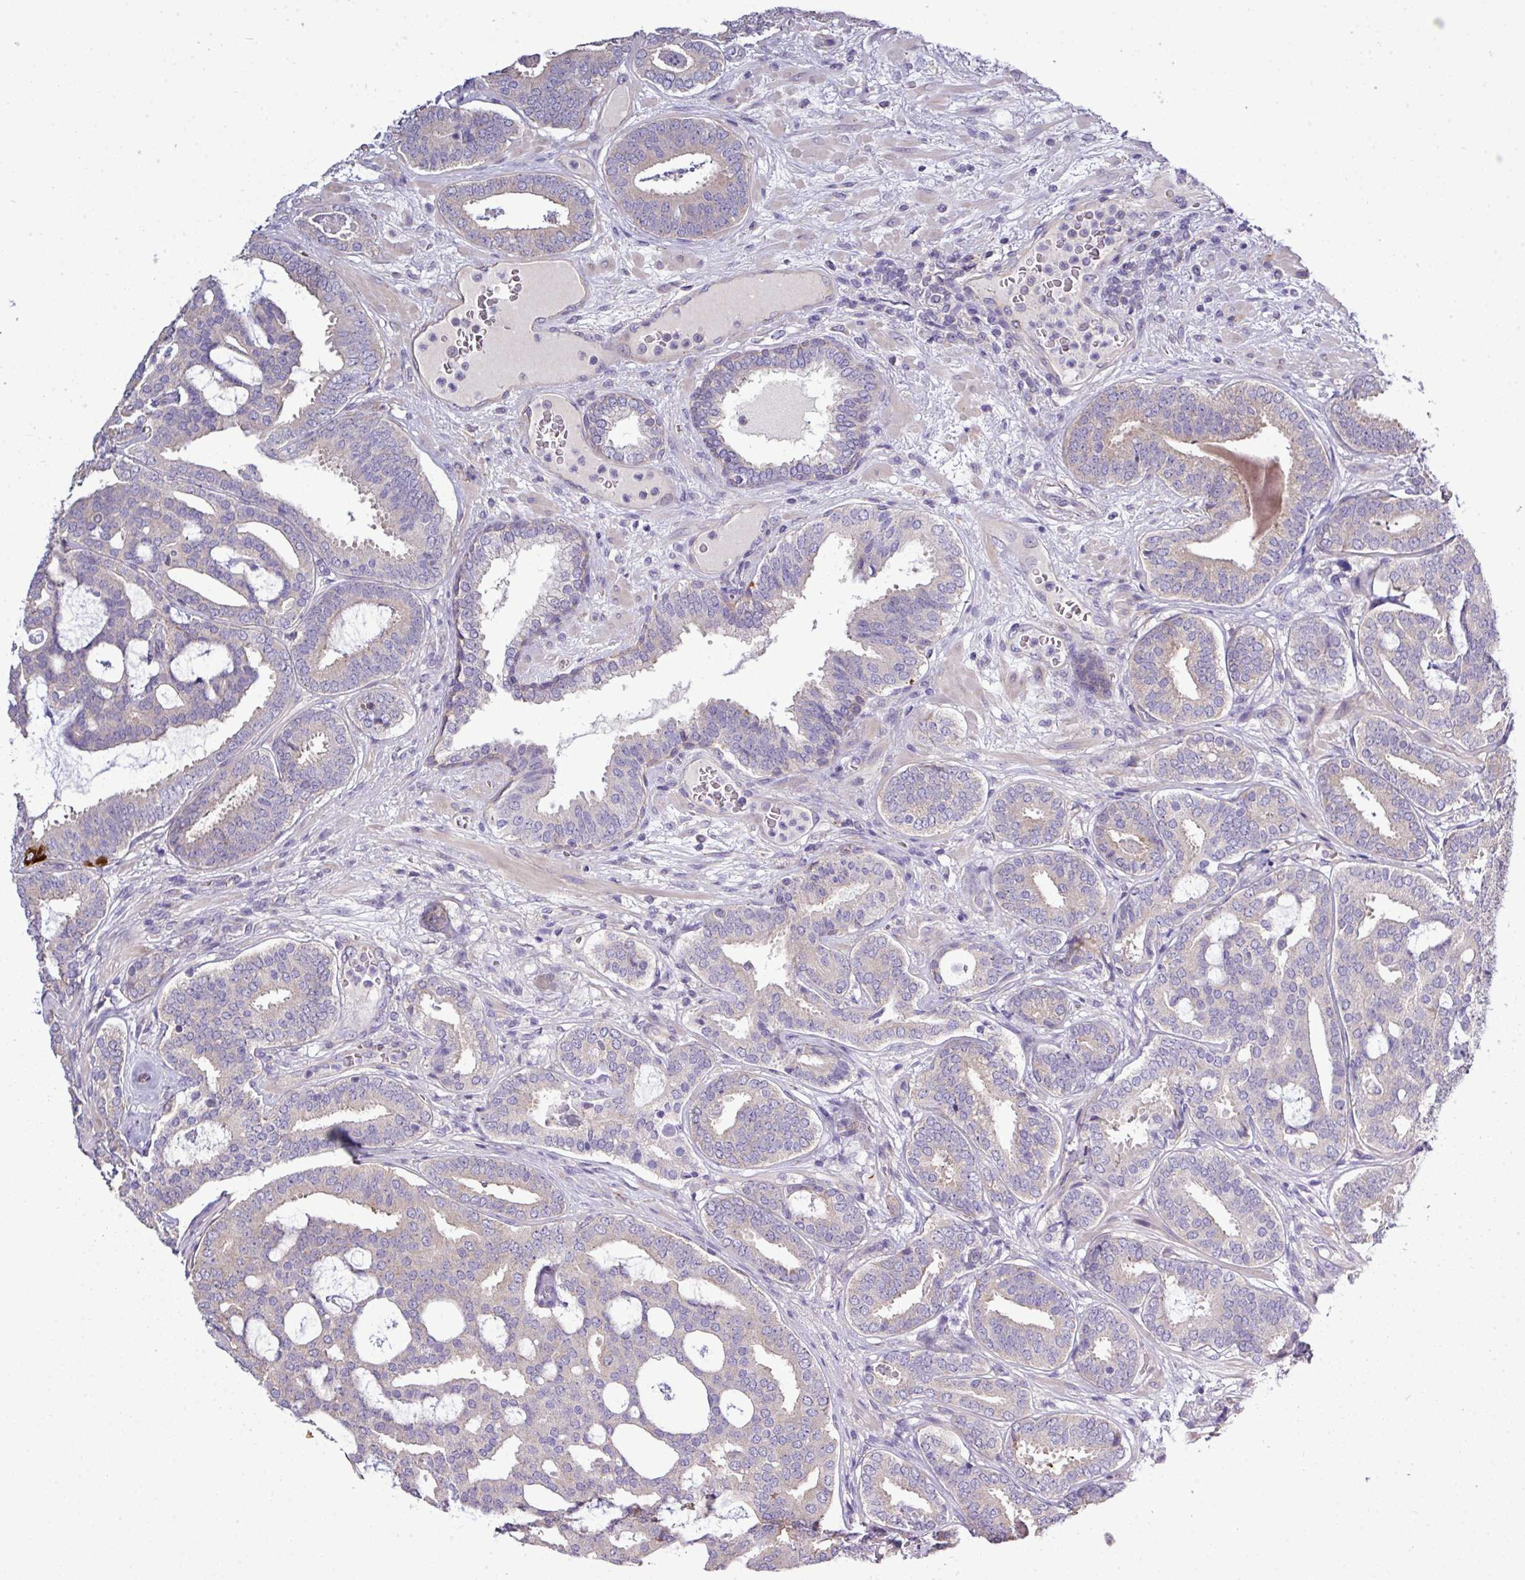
{"staining": {"intensity": "weak", "quantity": "25%-75%", "location": "cytoplasmic/membranous"}, "tissue": "prostate cancer", "cell_type": "Tumor cells", "image_type": "cancer", "snomed": [{"axis": "morphology", "description": "Adenocarcinoma, High grade"}, {"axis": "topography", "description": "Prostate"}], "caption": "Protein staining of prostate cancer tissue reveals weak cytoplasmic/membranous positivity in about 25%-75% of tumor cells.", "gene": "AGAP5", "patient": {"sex": "male", "age": 65}}